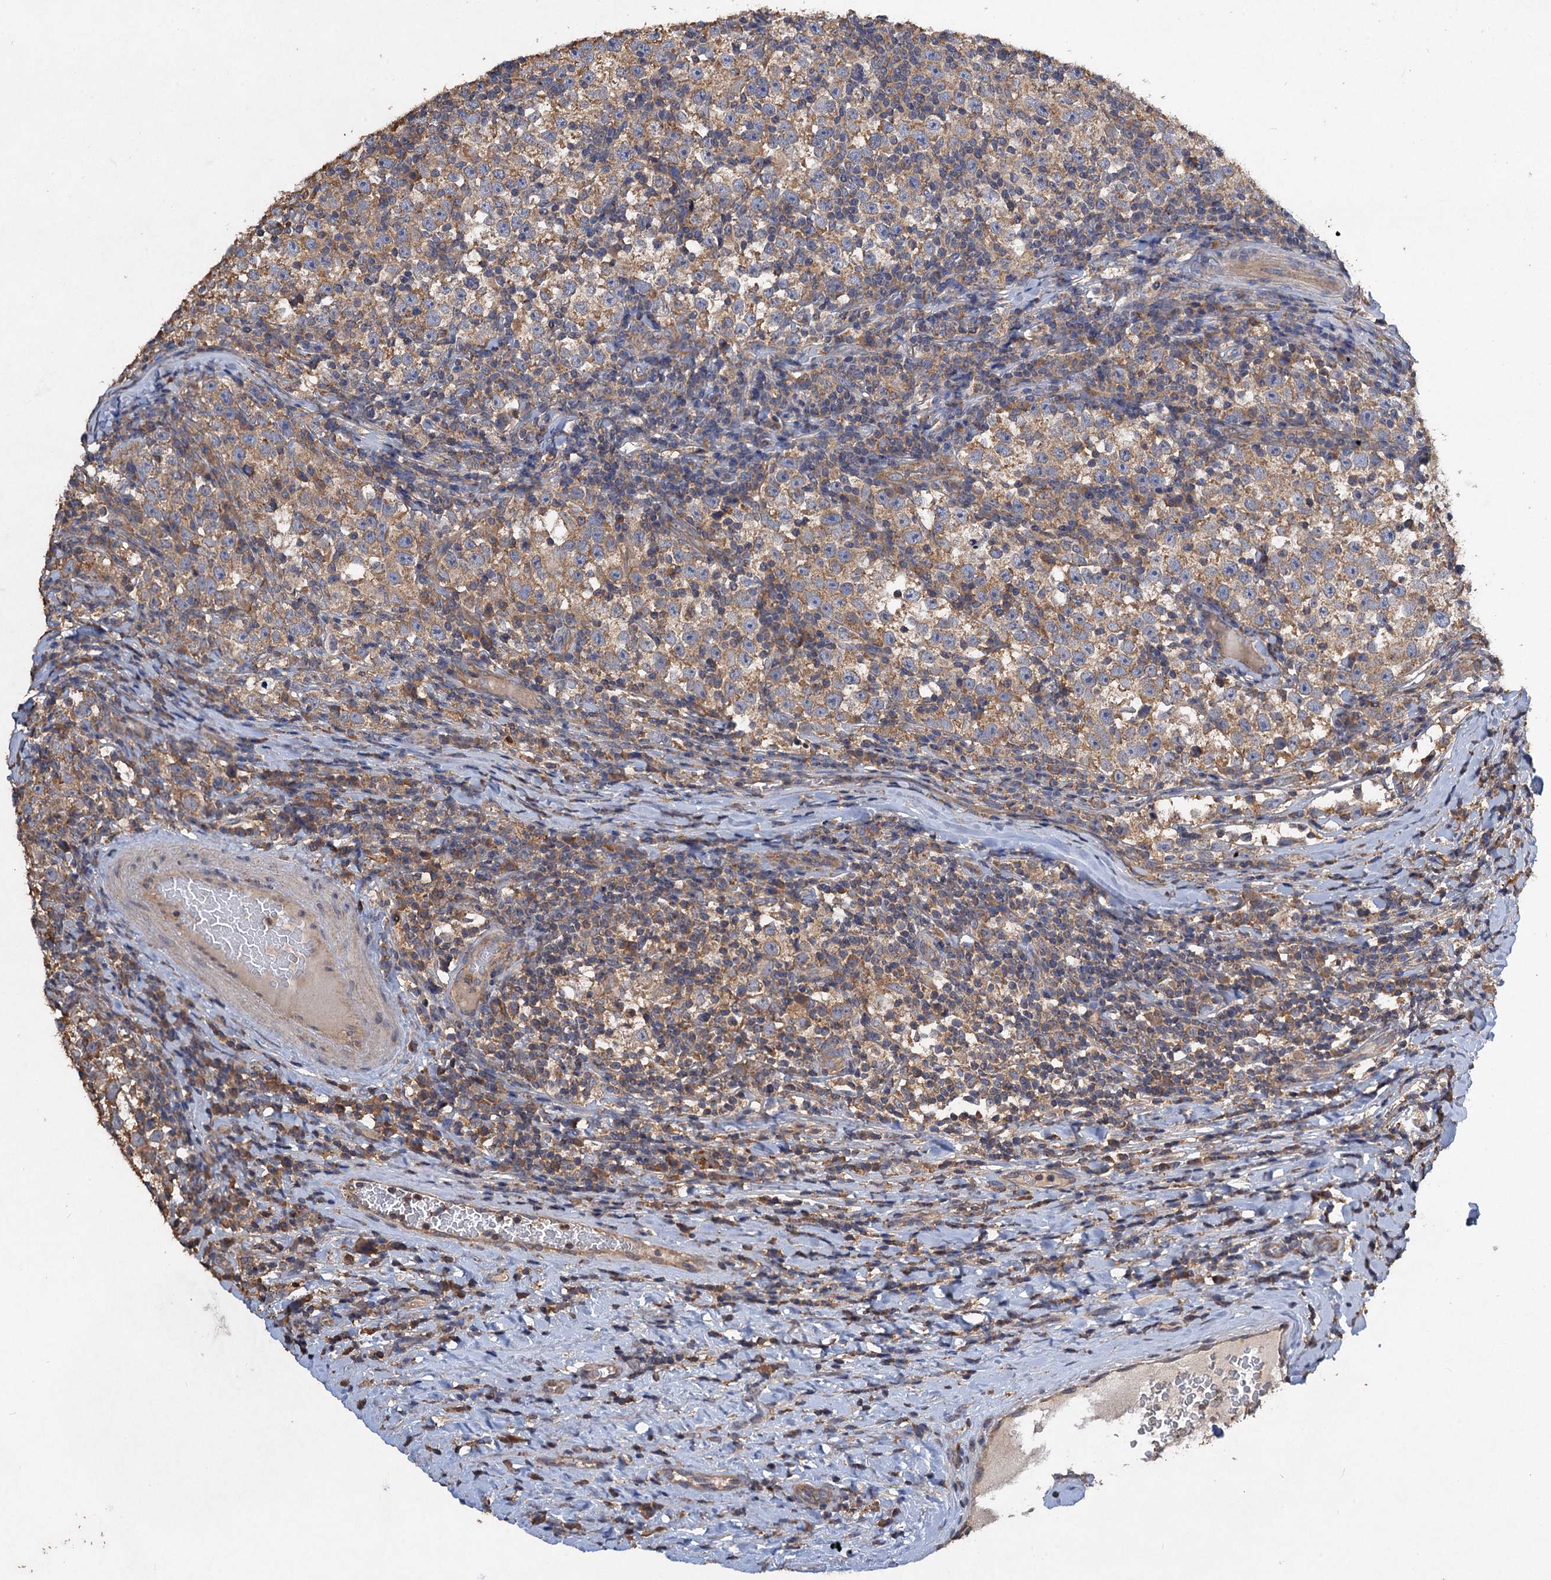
{"staining": {"intensity": "moderate", "quantity": ">75%", "location": "cytoplasmic/membranous"}, "tissue": "testis cancer", "cell_type": "Tumor cells", "image_type": "cancer", "snomed": [{"axis": "morphology", "description": "Normal tissue, NOS"}, {"axis": "morphology", "description": "Seminoma, NOS"}, {"axis": "topography", "description": "Testis"}], "caption": "Moderate cytoplasmic/membranous protein positivity is present in approximately >75% of tumor cells in testis cancer.", "gene": "SCUBE3", "patient": {"sex": "male", "age": 43}}